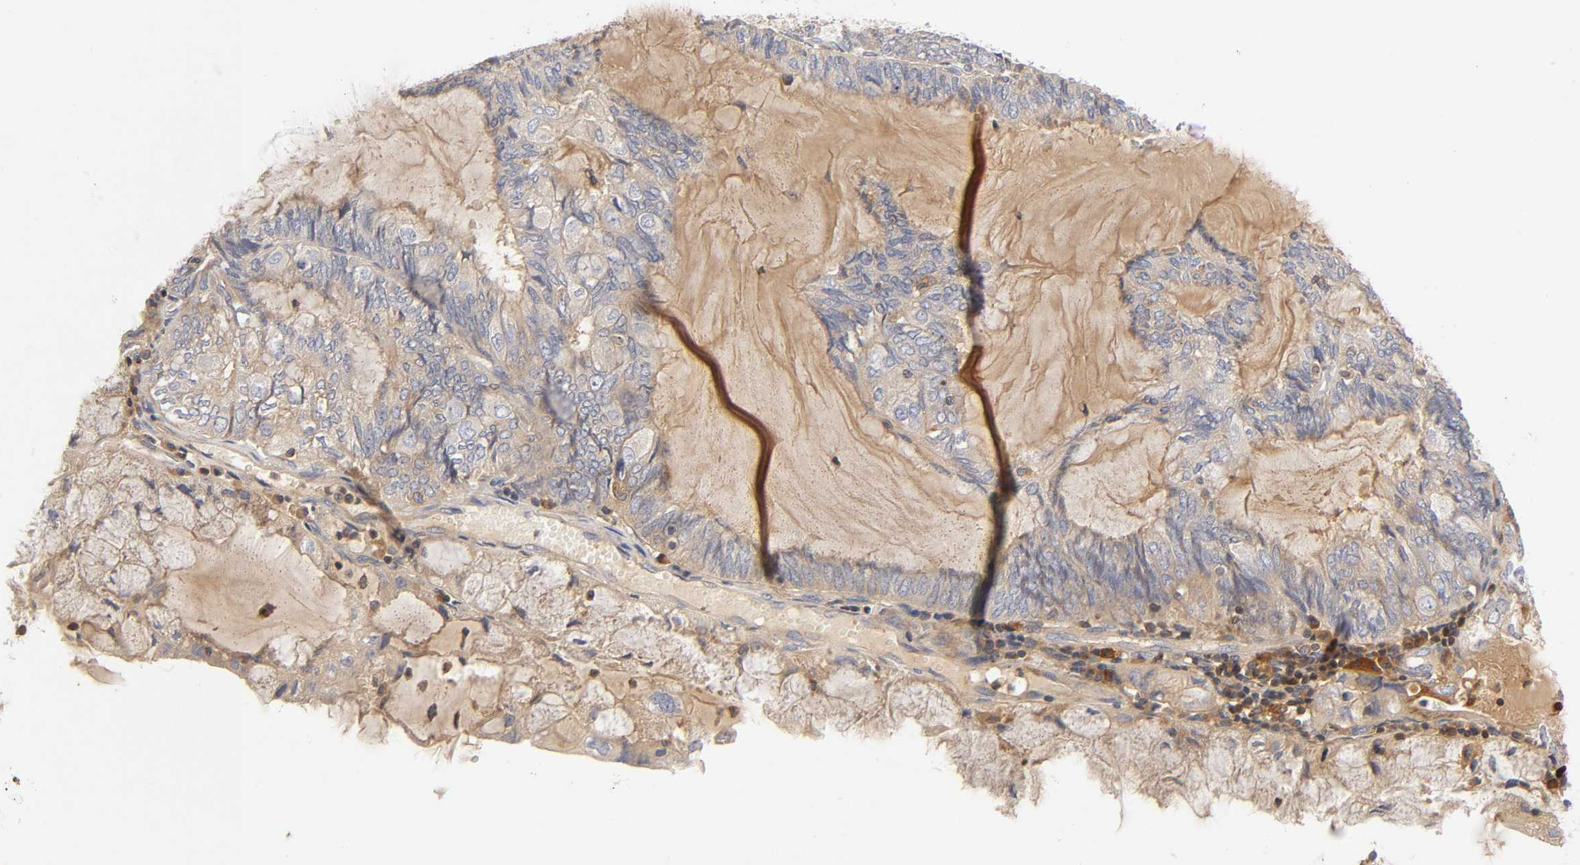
{"staining": {"intensity": "weak", "quantity": "25%-75%", "location": "cytoplasmic/membranous"}, "tissue": "endometrial cancer", "cell_type": "Tumor cells", "image_type": "cancer", "snomed": [{"axis": "morphology", "description": "Adenocarcinoma, NOS"}, {"axis": "topography", "description": "Endometrium"}], "caption": "Immunohistochemical staining of human endometrial adenocarcinoma reveals low levels of weak cytoplasmic/membranous expression in approximately 25%-75% of tumor cells.", "gene": "RHOA", "patient": {"sex": "female", "age": 81}}